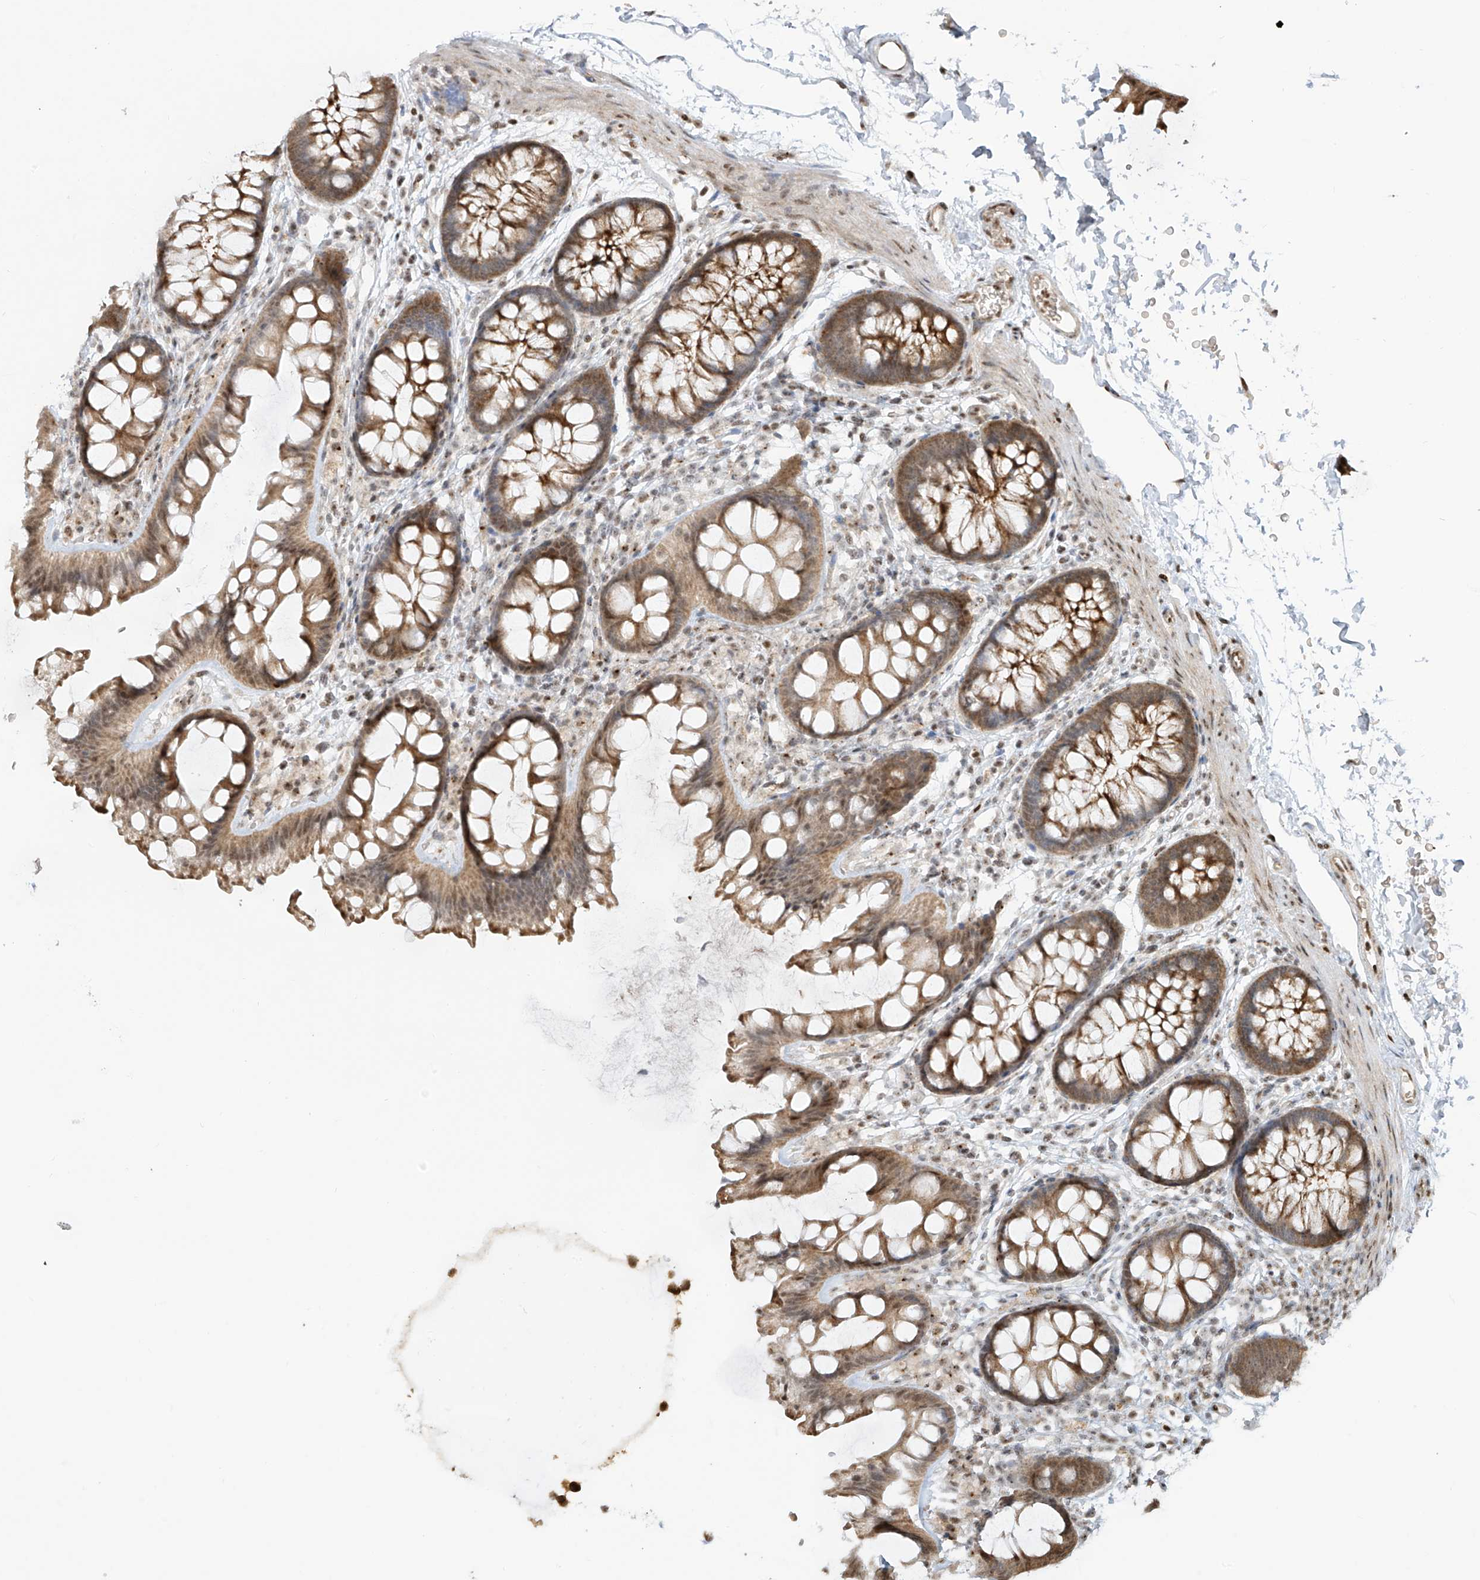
{"staining": {"intensity": "weak", "quantity": "25%-75%", "location": "cytoplasmic/membranous"}, "tissue": "colon", "cell_type": "Endothelial cells", "image_type": "normal", "snomed": [{"axis": "morphology", "description": "Normal tissue, NOS"}, {"axis": "topography", "description": "Colon"}], "caption": "High-magnification brightfield microscopy of benign colon stained with DAB (brown) and counterstained with hematoxylin (blue). endothelial cells exhibit weak cytoplasmic/membranous positivity is present in approximately25%-75% of cells. (DAB IHC with brightfield microscopy, high magnification).", "gene": "VMP1", "patient": {"sex": "female", "age": 62}}